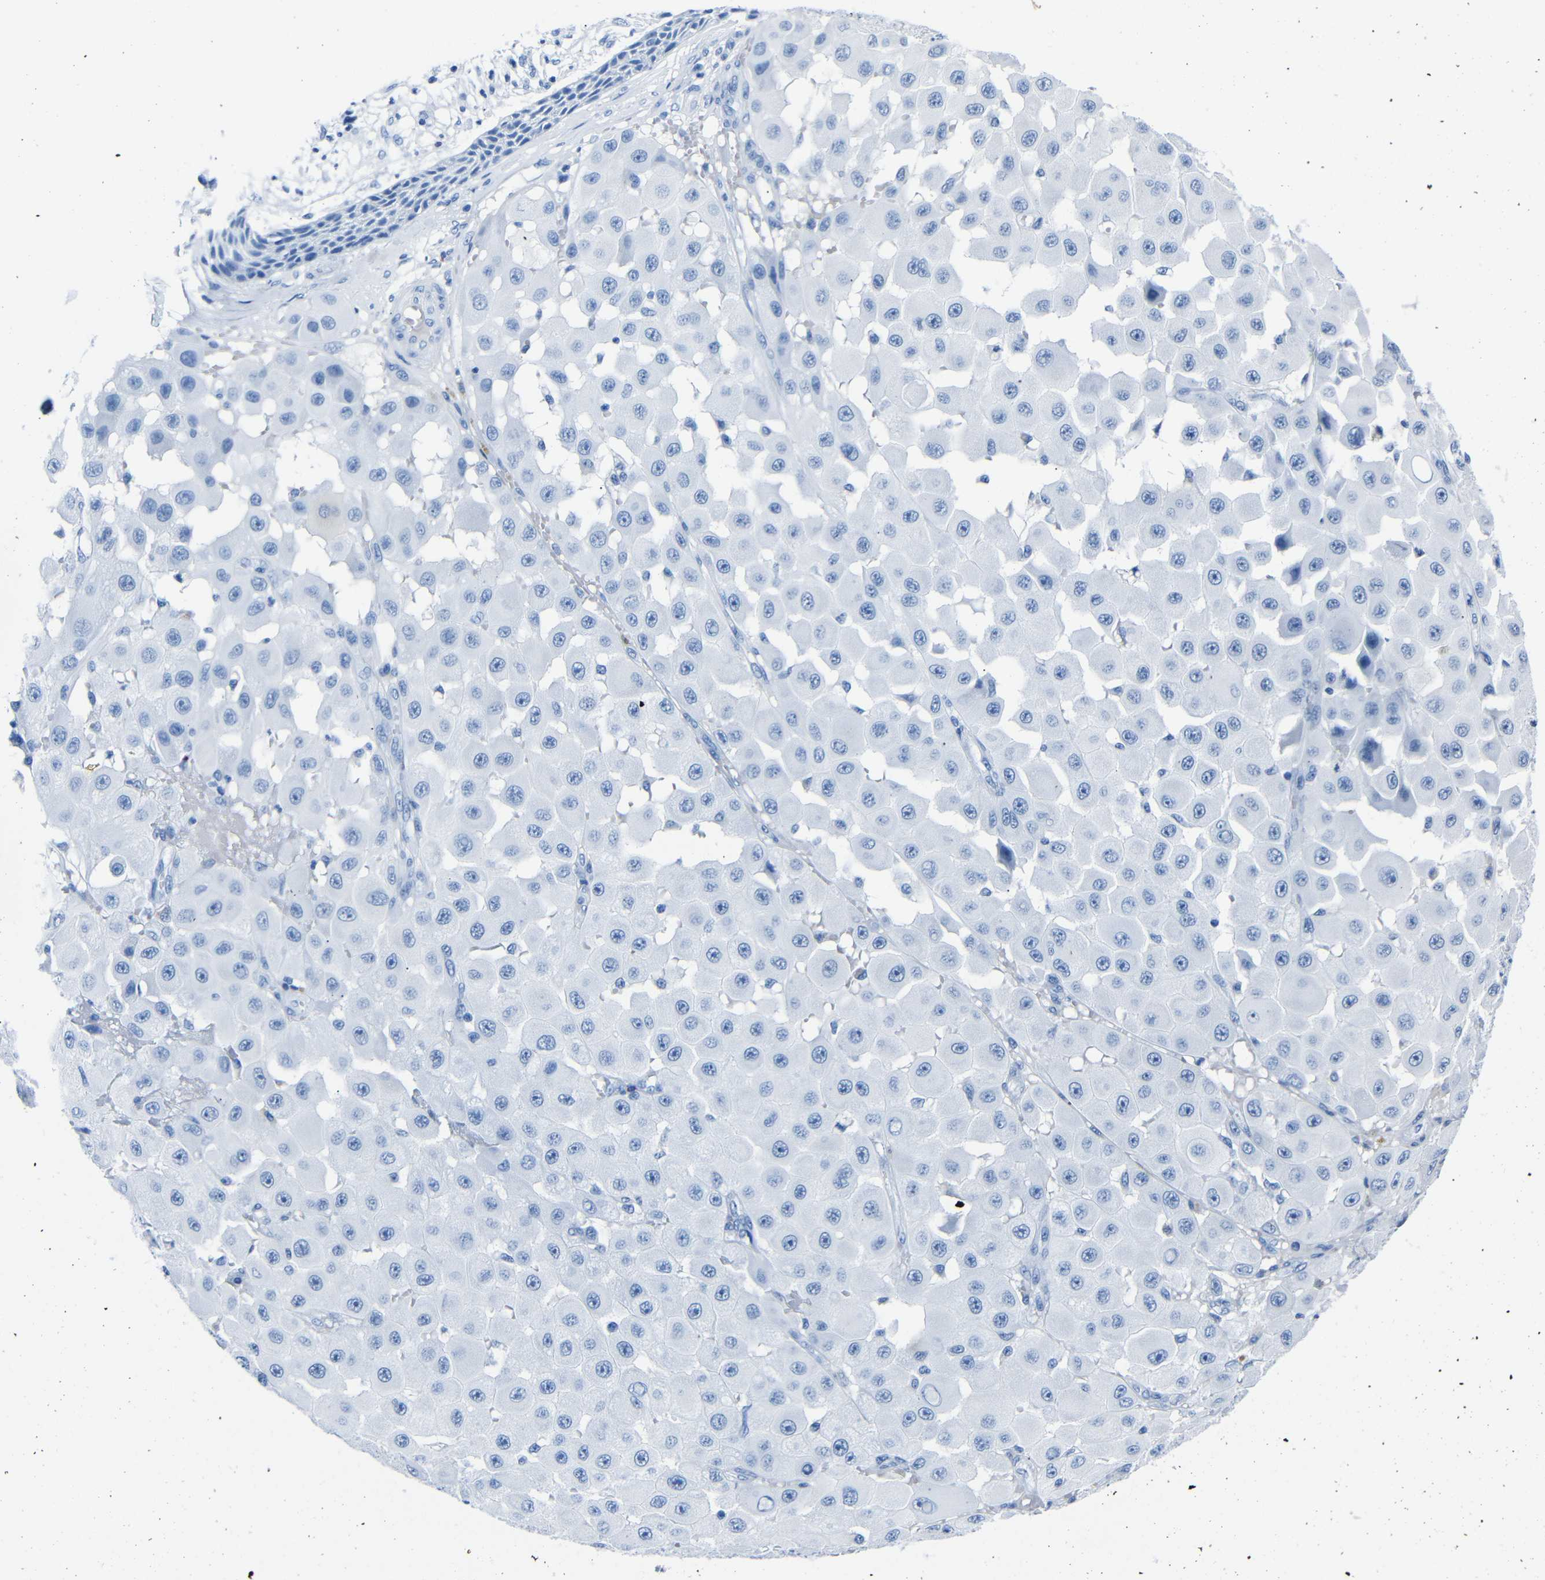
{"staining": {"intensity": "negative", "quantity": "none", "location": "none"}, "tissue": "melanoma", "cell_type": "Tumor cells", "image_type": "cancer", "snomed": [{"axis": "morphology", "description": "Malignant melanoma, NOS"}, {"axis": "topography", "description": "Skin"}], "caption": "Photomicrograph shows no protein expression in tumor cells of malignant melanoma tissue.", "gene": "CLDN11", "patient": {"sex": "female", "age": 81}}